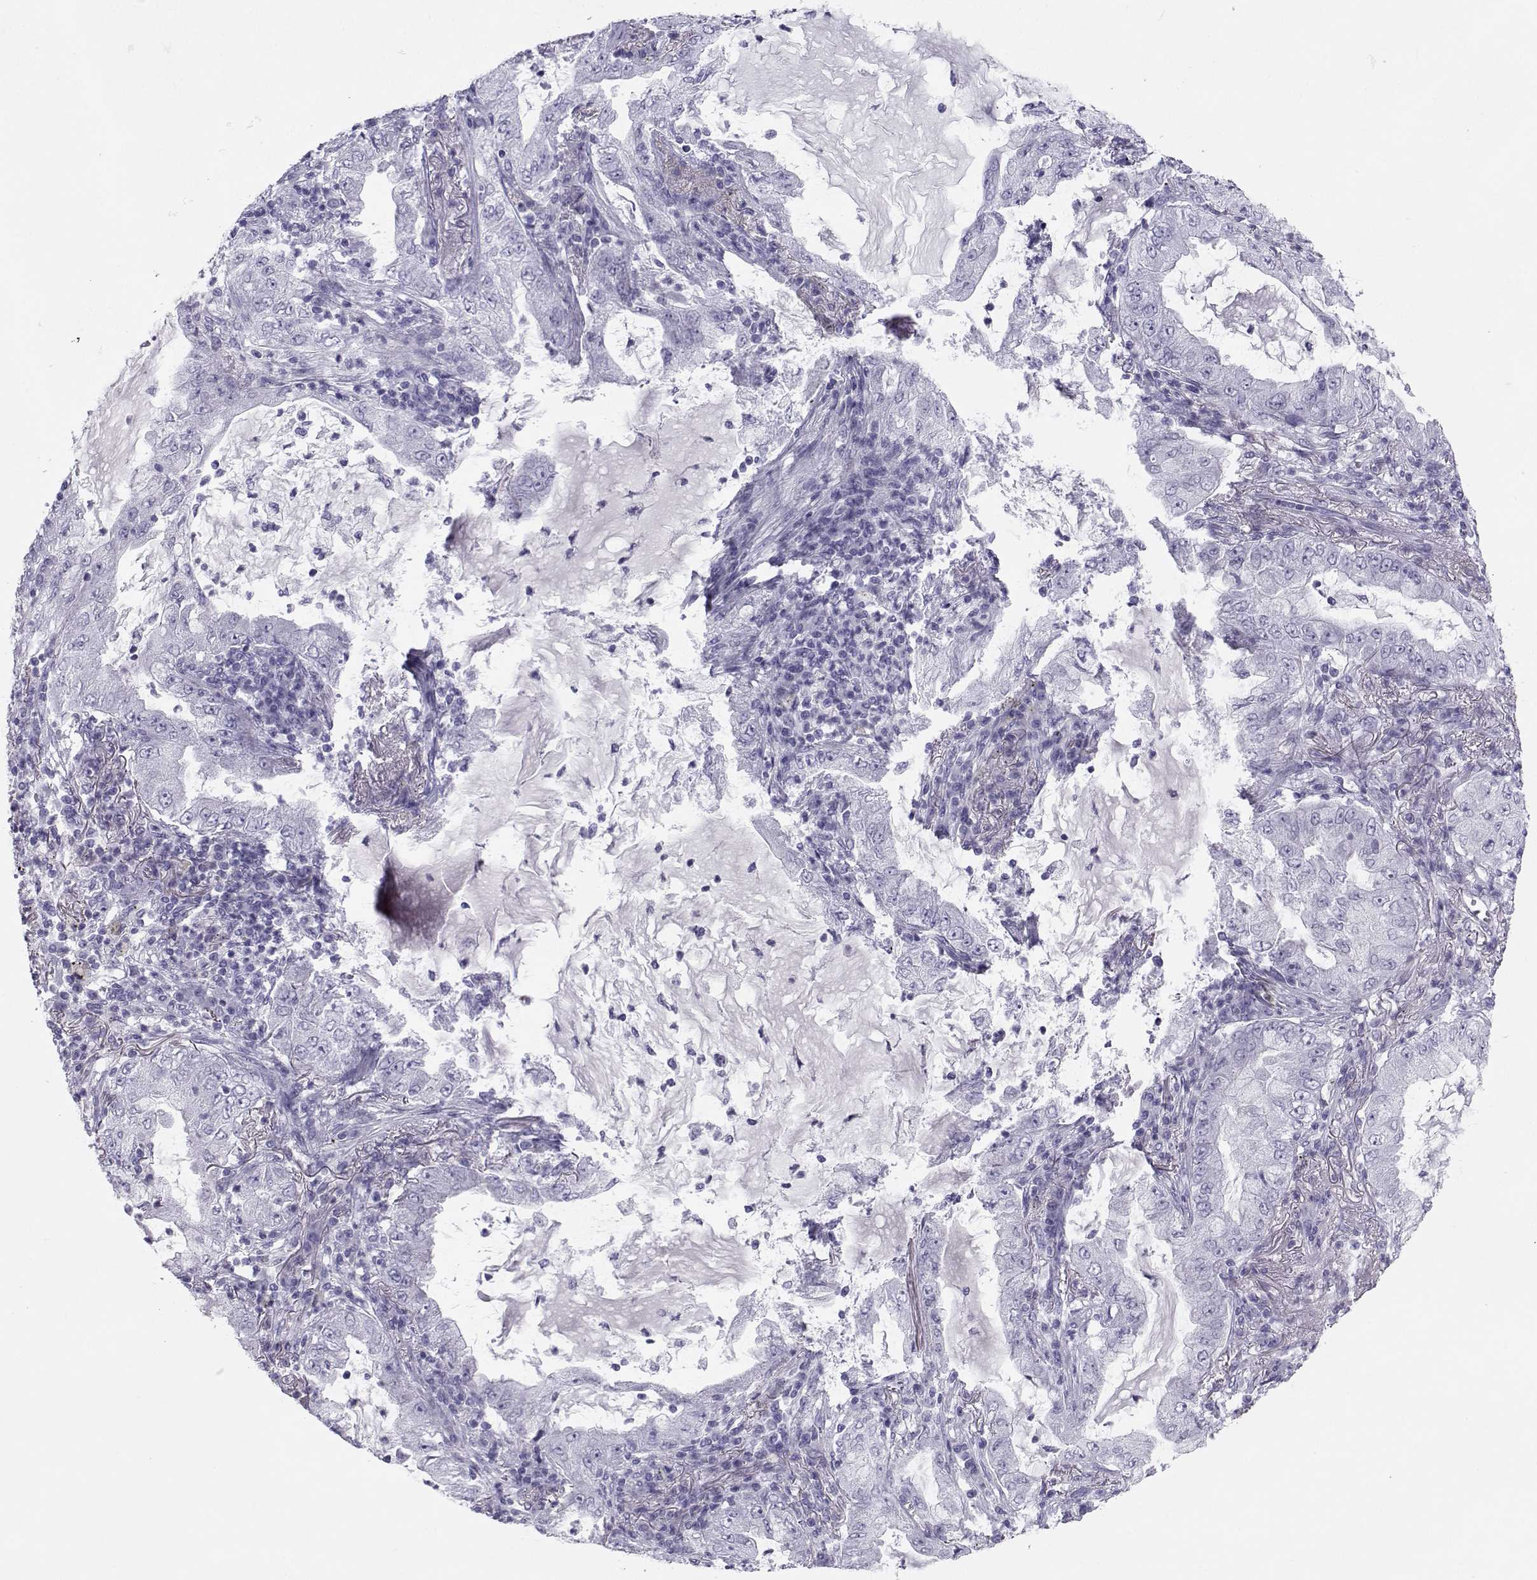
{"staining": {"intensity": "negative", "quantity": "none", "location": "none"}, "tissue": "lung cancer", "cell_type": "Tumor cells", "image_type": "cancer", "snomed": [{"axis": "morphology", "description": "Adenocarcinoma, NOS"}, {"axis": "topography", "description": "Lung"}], "caption": "DAB (3,3'-diaminobenzidine) immunohistochemical staining of lung cancer (adenocarcinoma) reveals no significant expression in tumor cells.", "gene": "SST", "patient": {"sex": "female", "age": 73}}